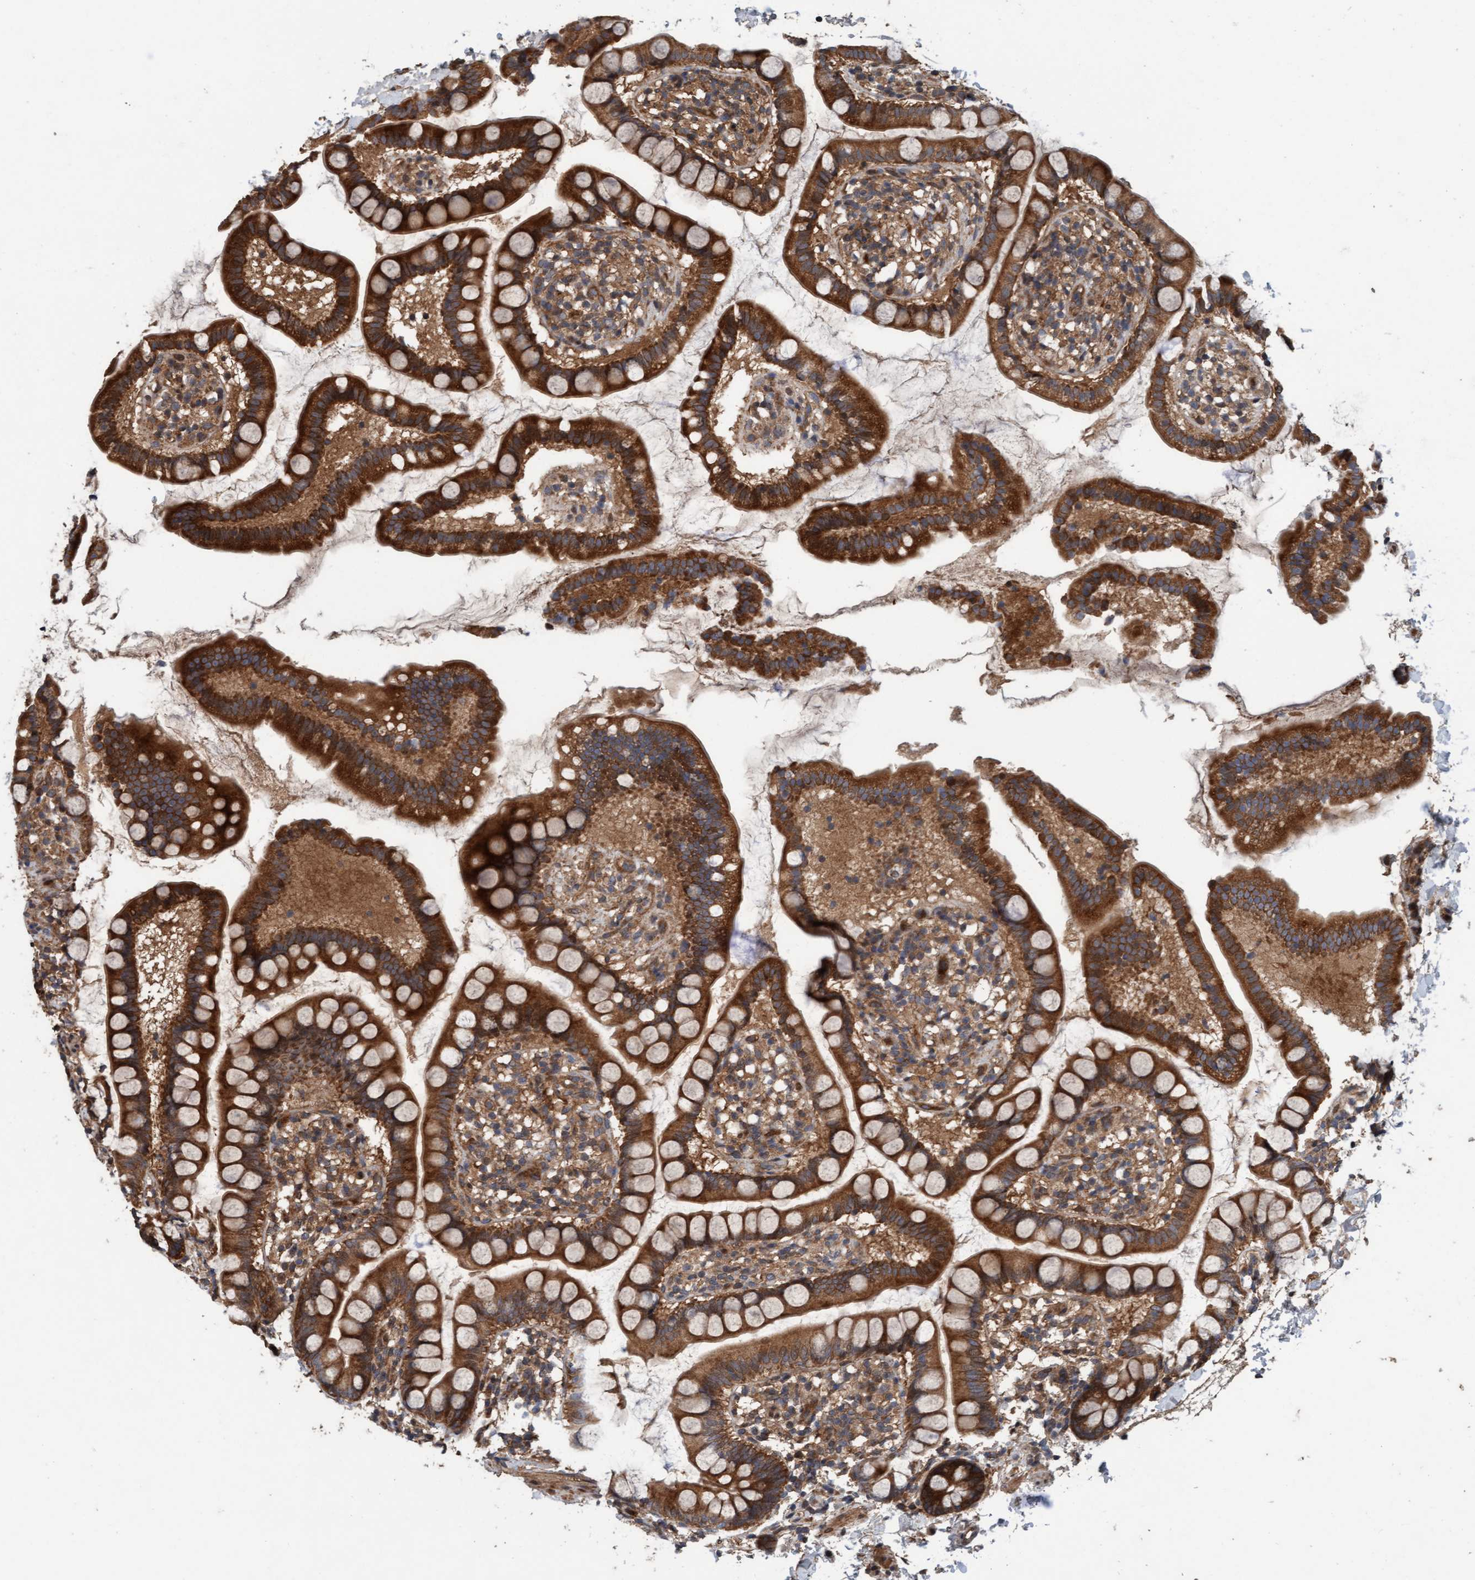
{"staining": {"intensity": "strong", "quantity": ">75%", "location": "cytoplasmic/membranous"}, "tissue": "small intestine", "cell_type": "Glandular cells", "image_type": "normal", "snomed": [{"axis": "morphology", "description": "Normal tissue, NOS"}, {"axis": "topography", "description": "Small intestine"}], "caption": "Immunohistochemical staining of unremarkable human small intestine demonstrates high levels of strong cytoplasmic/membranous staining in about >75% of glandular cells.", "gene": "MLXIP", "patient": {"sex": "female", "age": 84}}